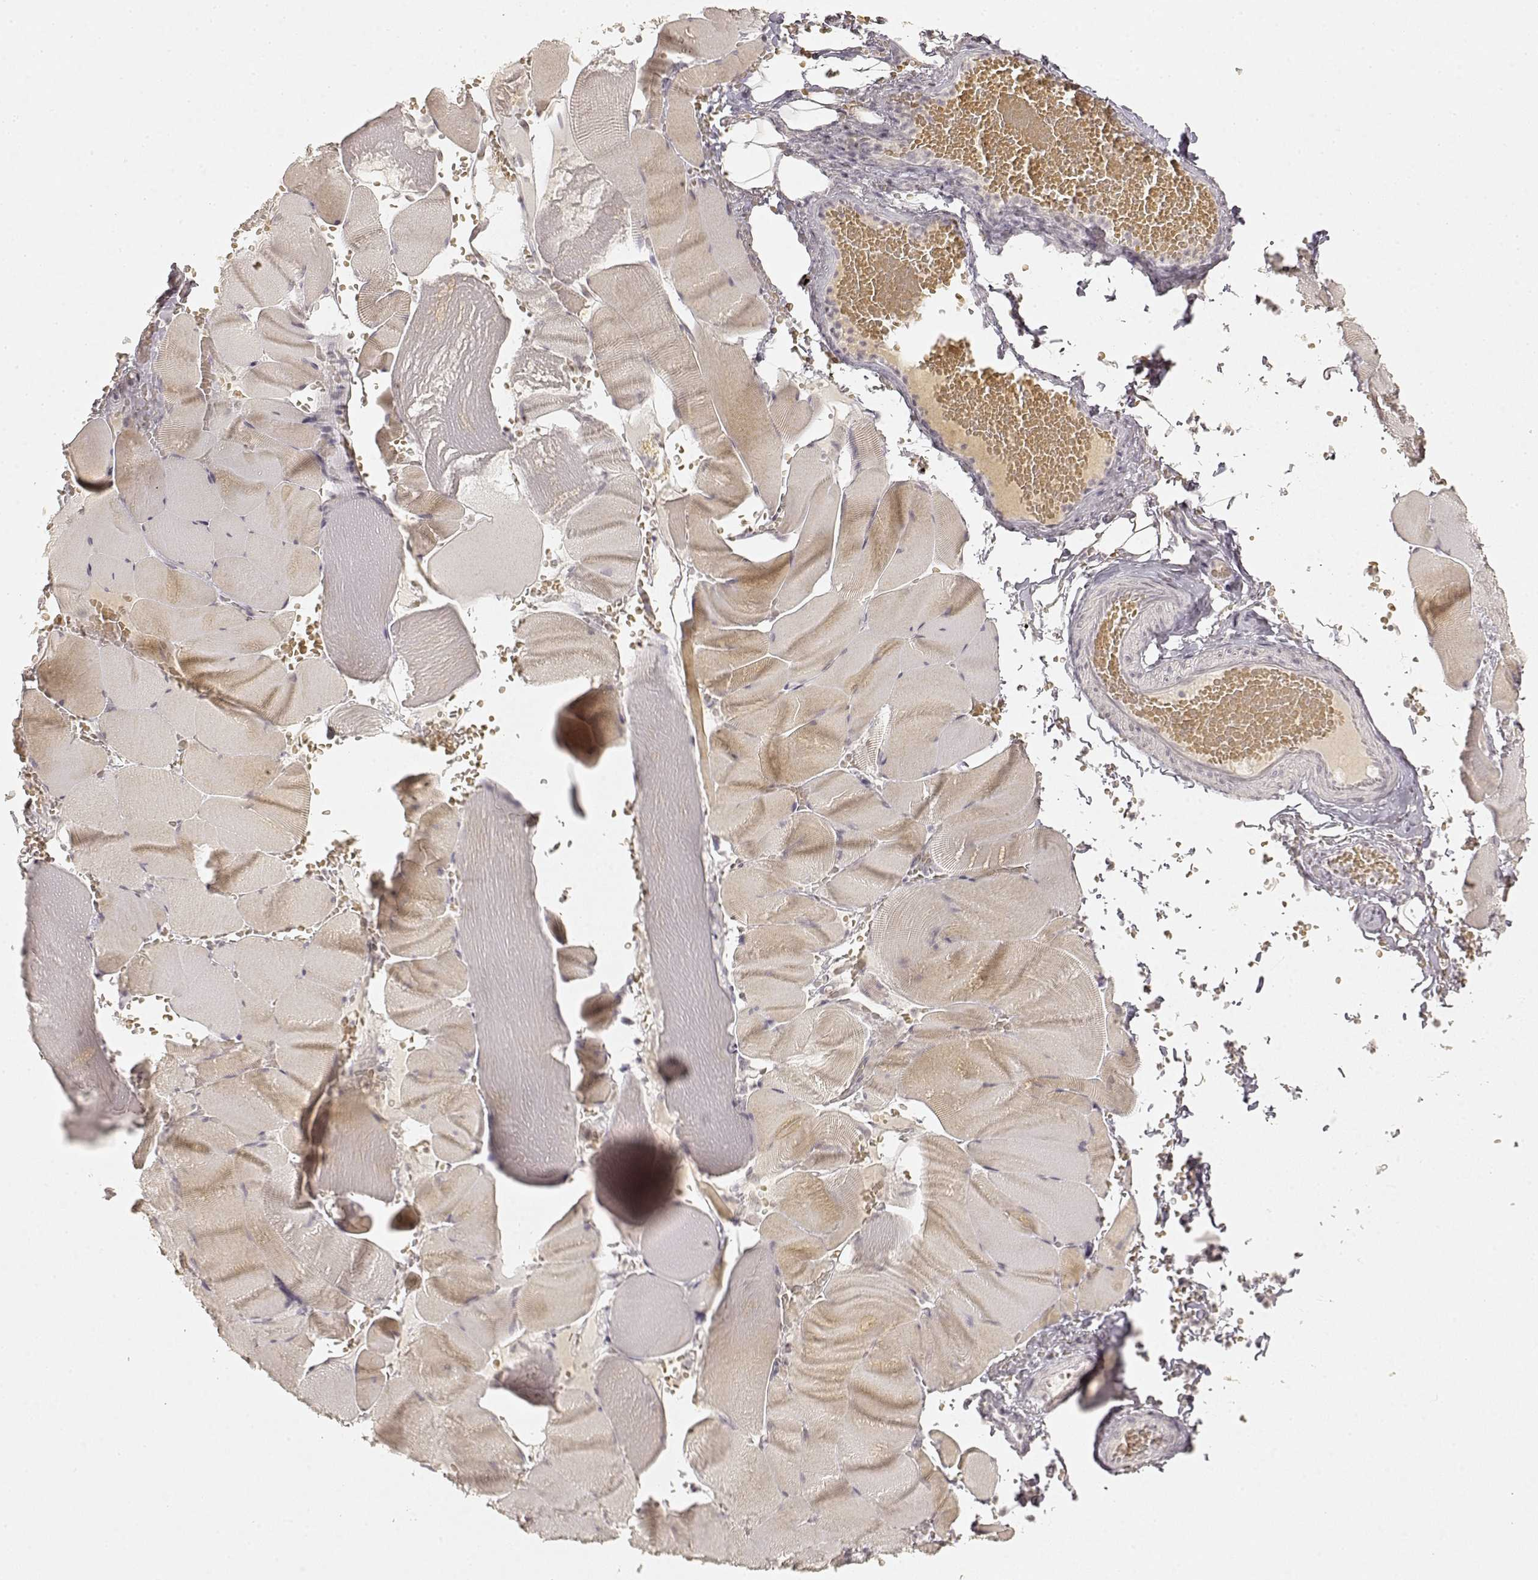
{"staining": {"intensity": "weak", "quantity": "25%-75%", "location": "cytoplasmic/membranous"}, "tissue": "skeletal muscle", "cell_type": "Myocytes", "image_type": "normal", "snomed": [{"axis": "morphology", "description": "Normal tissue, NOS"}, {"axis": "topography", "description": "Skeletal muscle"}], "caption": "Immunohistochemistry (IHC) of benign human skeletal muscle shows low levels of weak cytoplasmic/membranous expression in approximately 25%-75% of myocytes. Nuclei are stained in blue.", "gene": "LAMC2", "patient": {"sex": "male", "age": 56}}